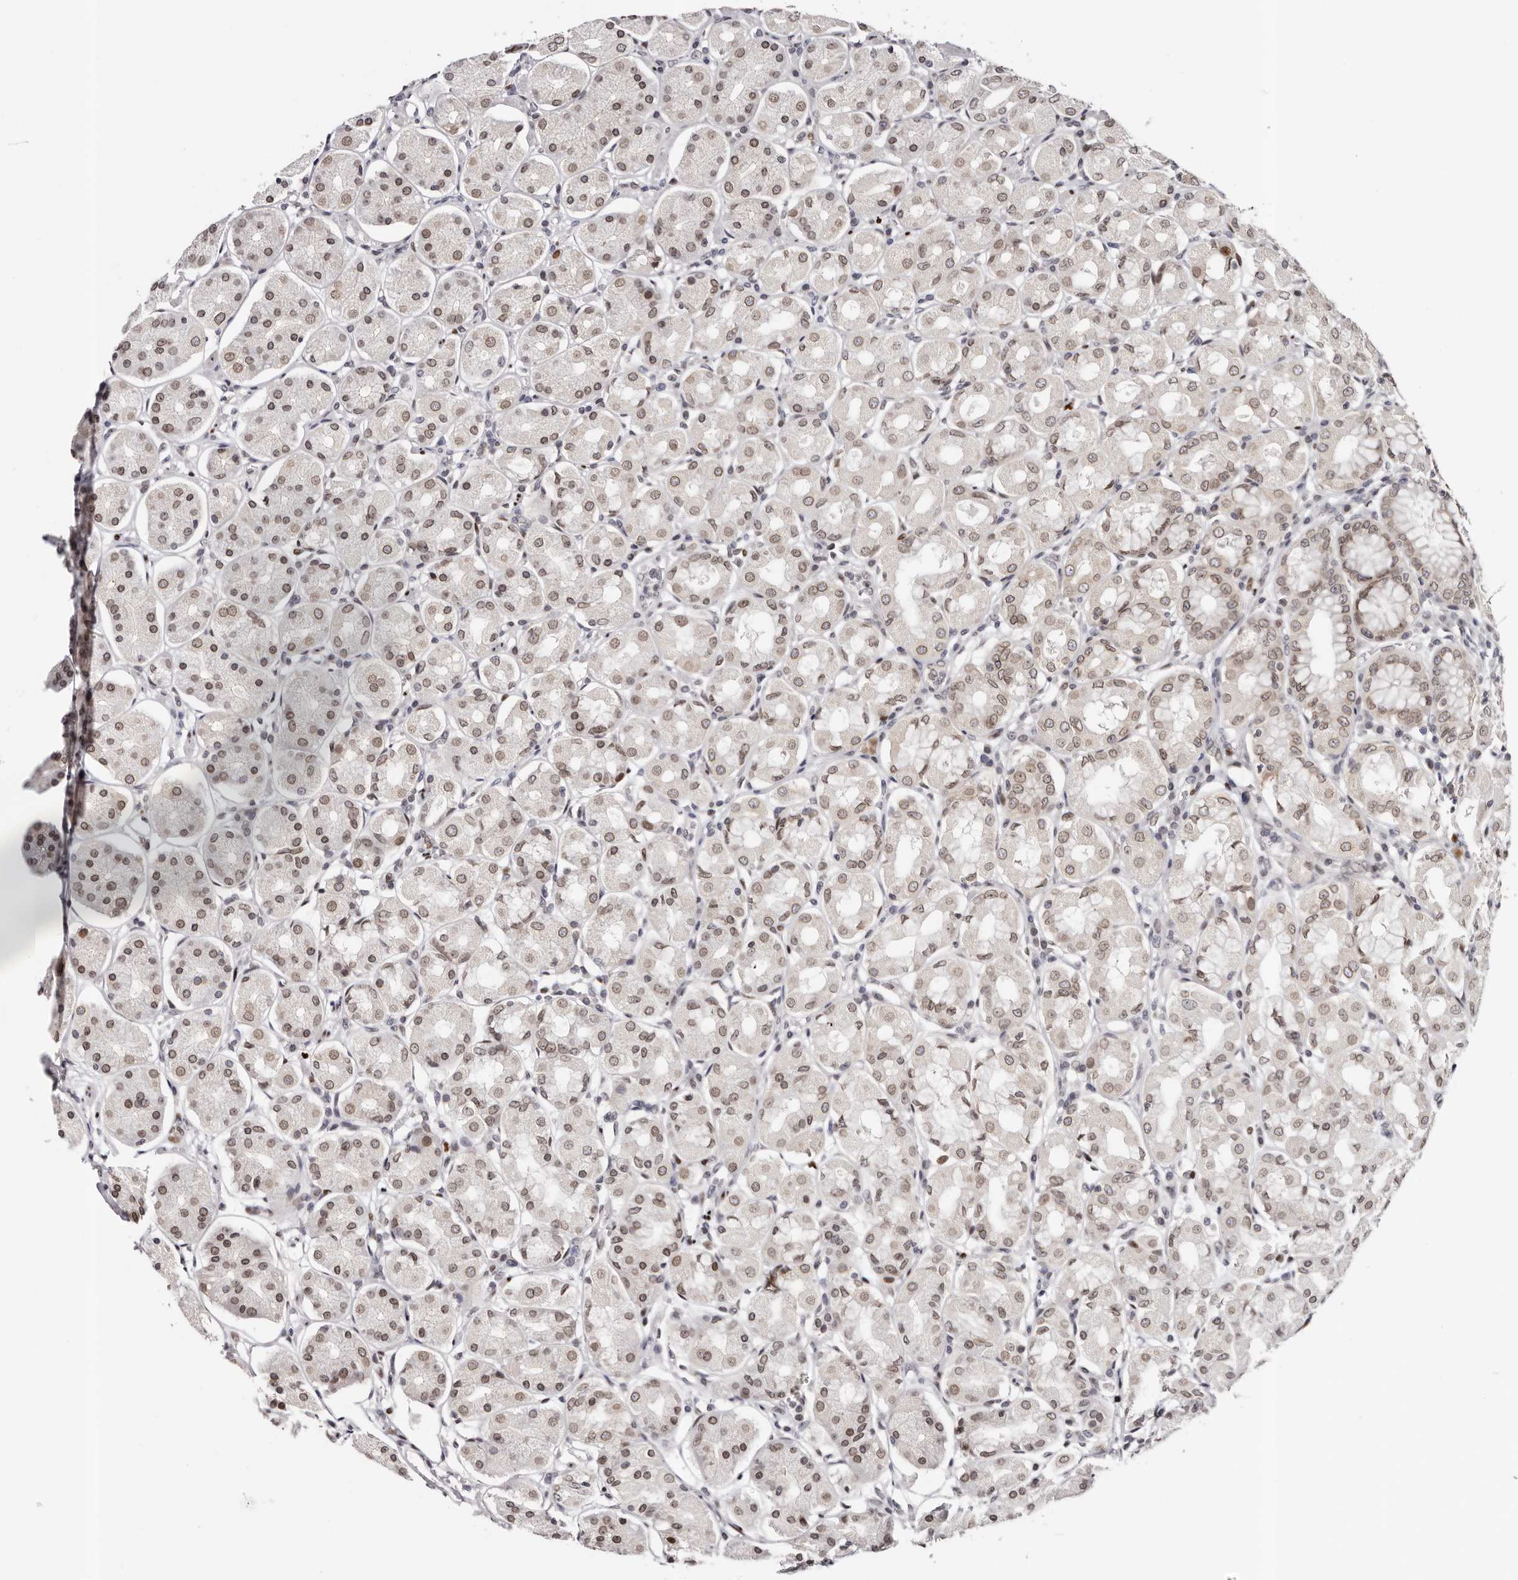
{"staining": {"intensity": "moderate", "quantity": "25%-75%", "location": "cytoplasmic/membranous,nuclear"}, "tissue": "stomach", "cell_type": "Glandular cells", "image_type": "normal", "snomed": [{"axis": "morphology", "description": "Normal tissue, NOS"}, {"axis": "topography", "description": "Stomach"}, {"axis": "topography", "description": "Stomach, lower"}], "caption": "Glandular cells demonstrate medium levels of moderate cytoplasmic/membranous,nuclear positivity in about 25%-75% of cells in unremarkable human stomach.", "gene": "NUP153", "patient": {"sex": "female", "age": 56}}